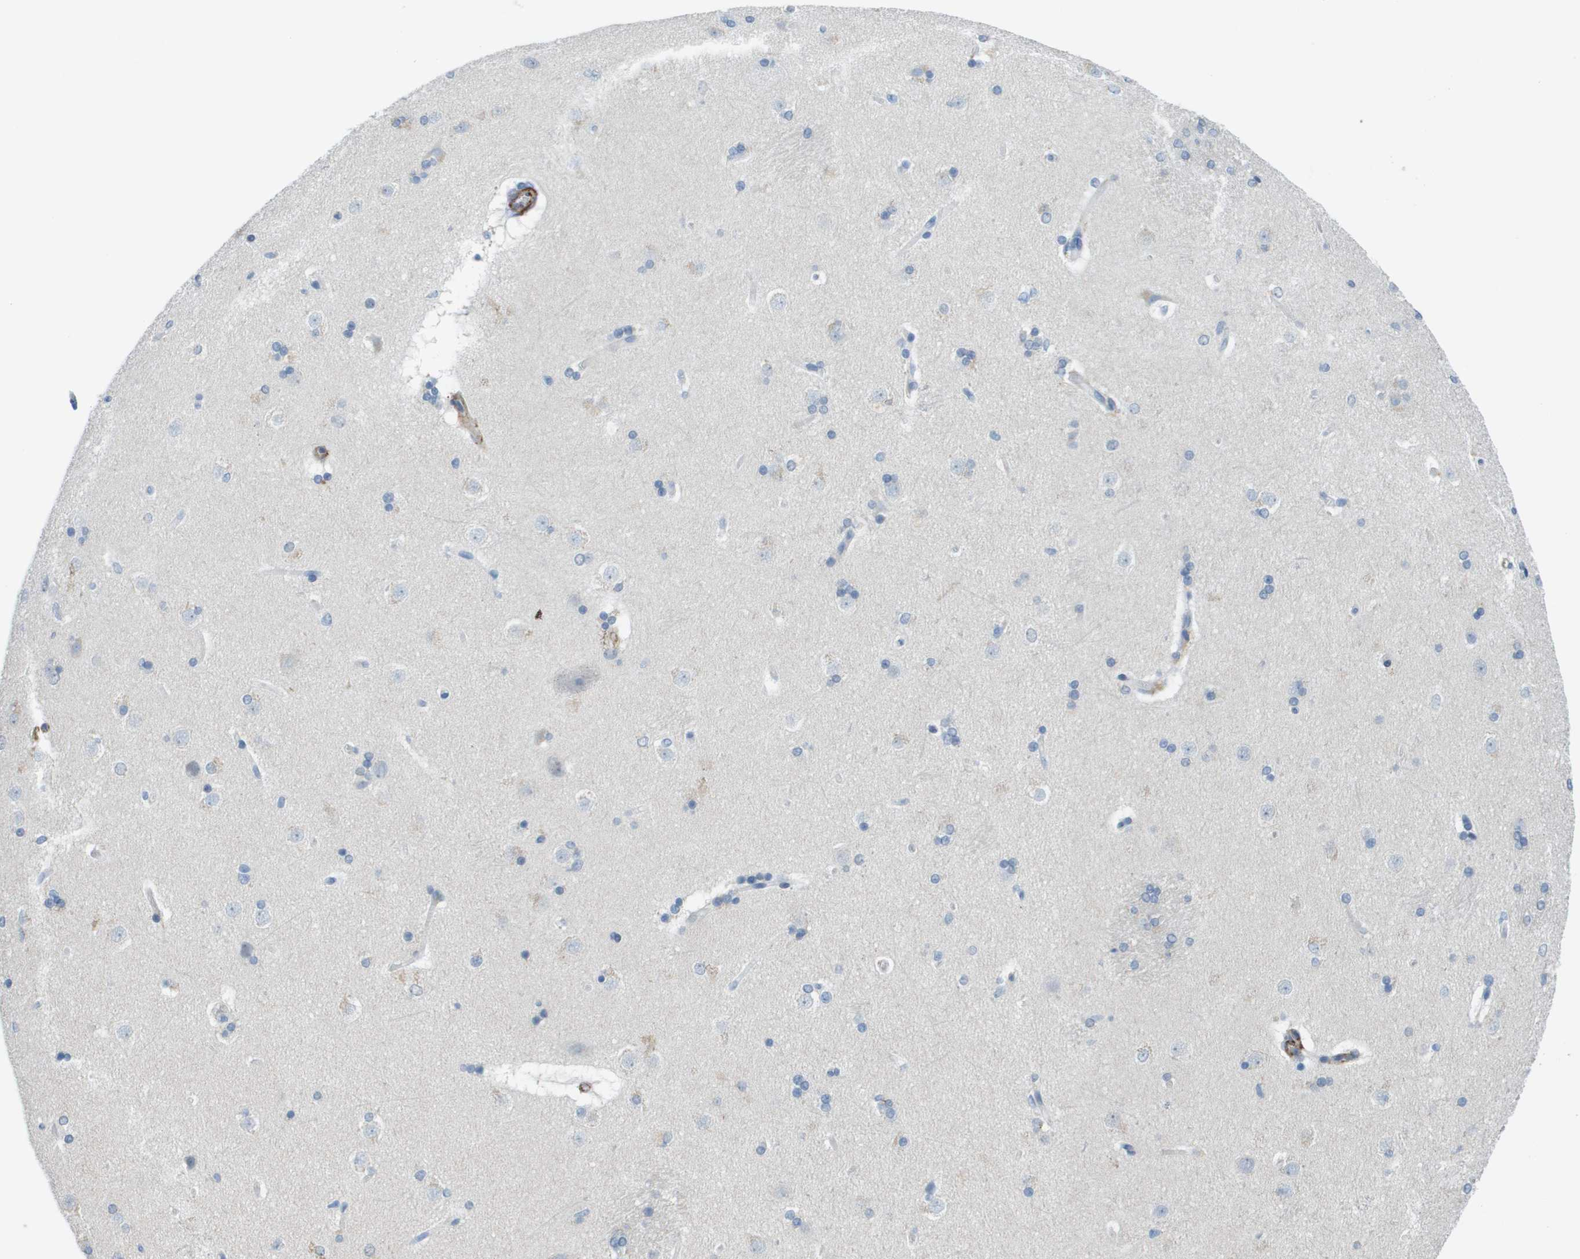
{"staining": {"intensity": "weak", "quantity": "<25%", "location": "cytoplasmic/membranous"}, "tissue": "caudate", "cell_type": "Glial cells", "image_type": "normal", "snomed": [{"axis": "morphology", "description": "Normal tissue, NOS"}, {"axis": "topography", "description": "Lateral ventricle wall"}], "caption": "Immunohistochemistry (IHC) histopathology image of normal caudate stained for a protein (brown), which shows no positivity in glial cells.", "gene": "ZBTB43", "patient": {"sex": "female", "age": 19}}